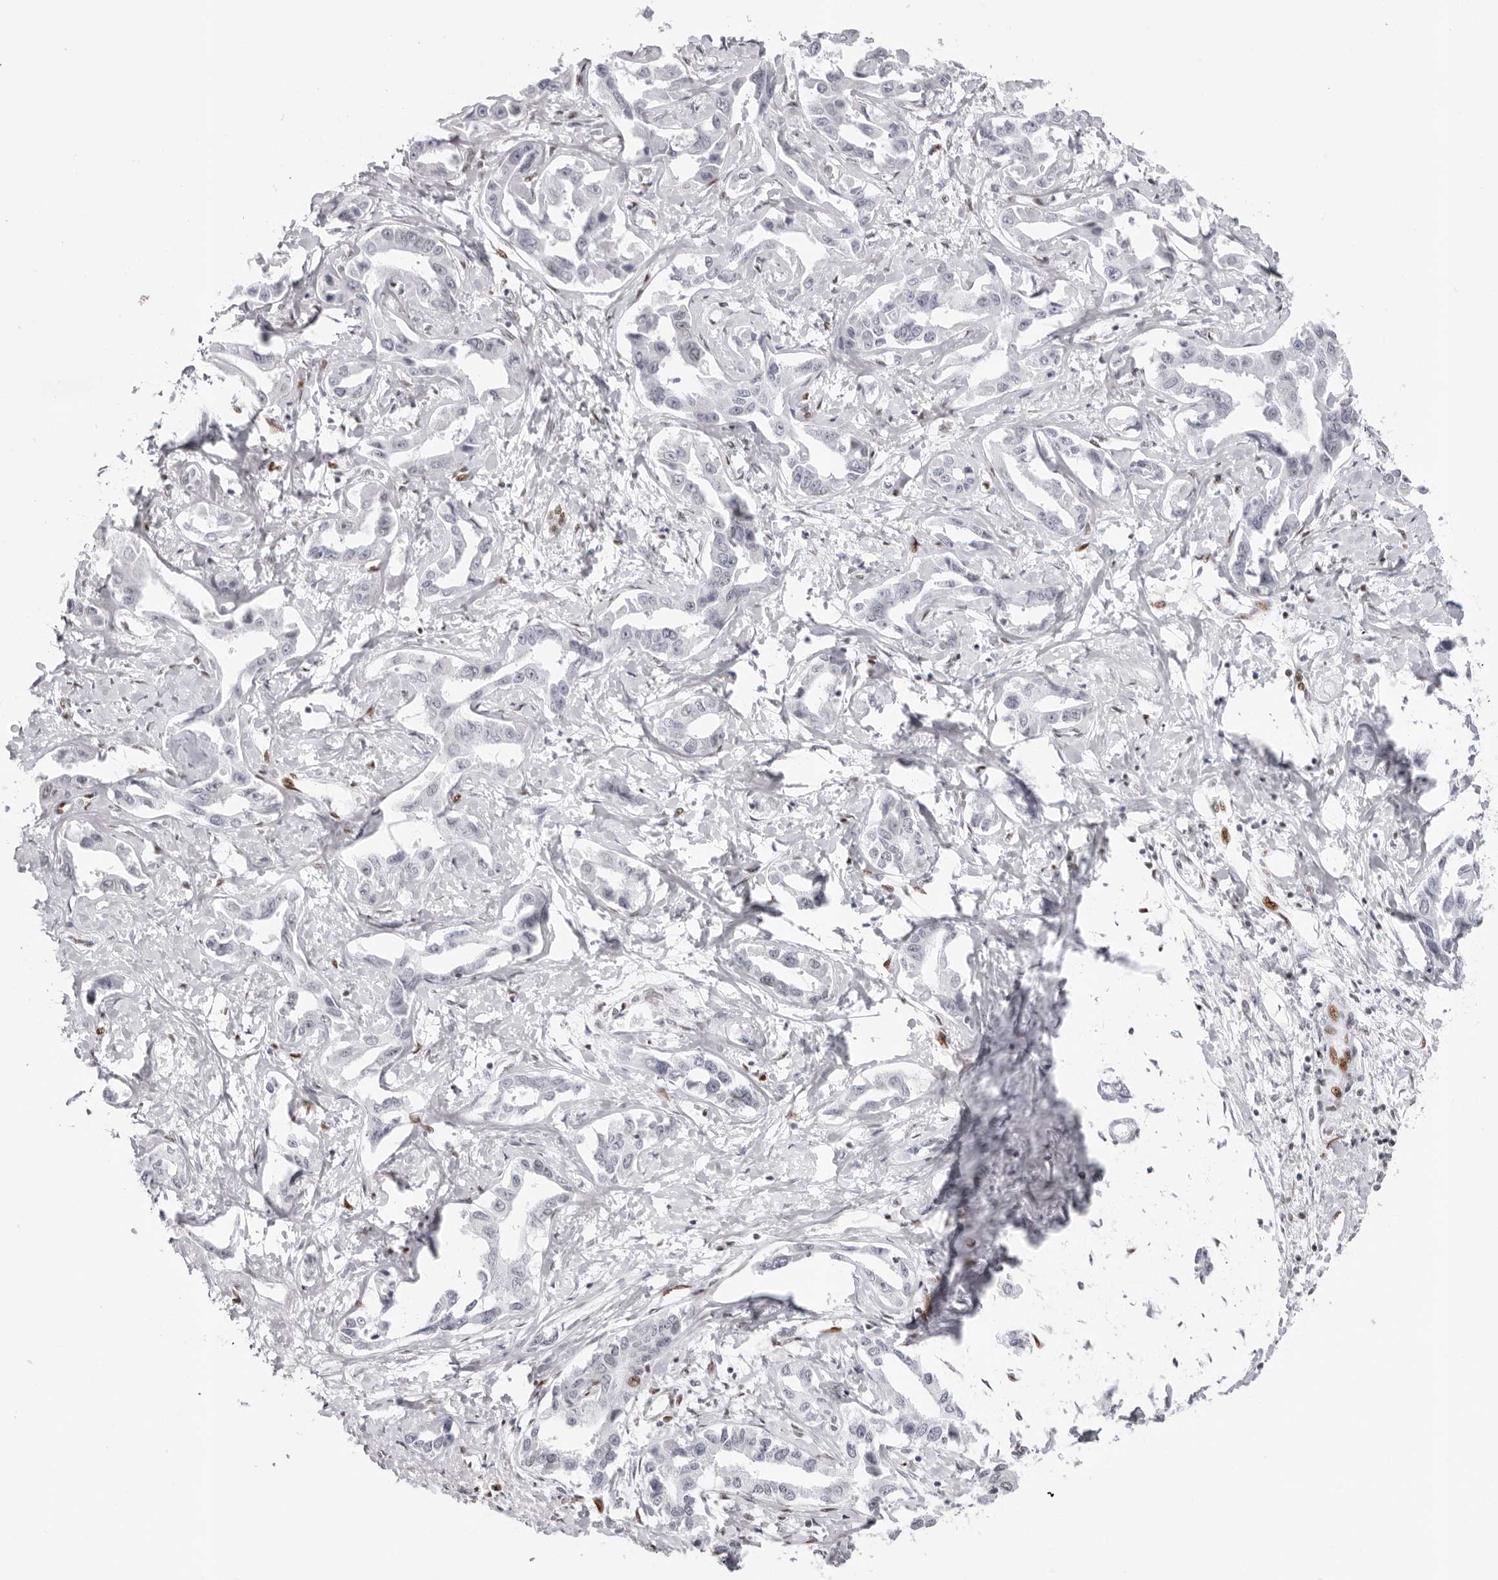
{"staining": {"intensity": "negative", "quantity": "none", "location": "none"}, "tissue": "liver cancer", "cell_type": "Tumor cells", "image_type": "cancer", "snomed": [{"axis": "morphology", "description": "Cholangiocarcinoma"}, {"axis": "topography", "description": "Liver"}], "caption": "Tumor cells are negative for protein expression in human liver cholangiocarcinoma. (Brightfield microscopy of DAB (3,3'-diaminobenzidine) immunohistochemistry at high magnification).", "gene": "NTPCR", "patient": {"sex": "male", "age": 59}}